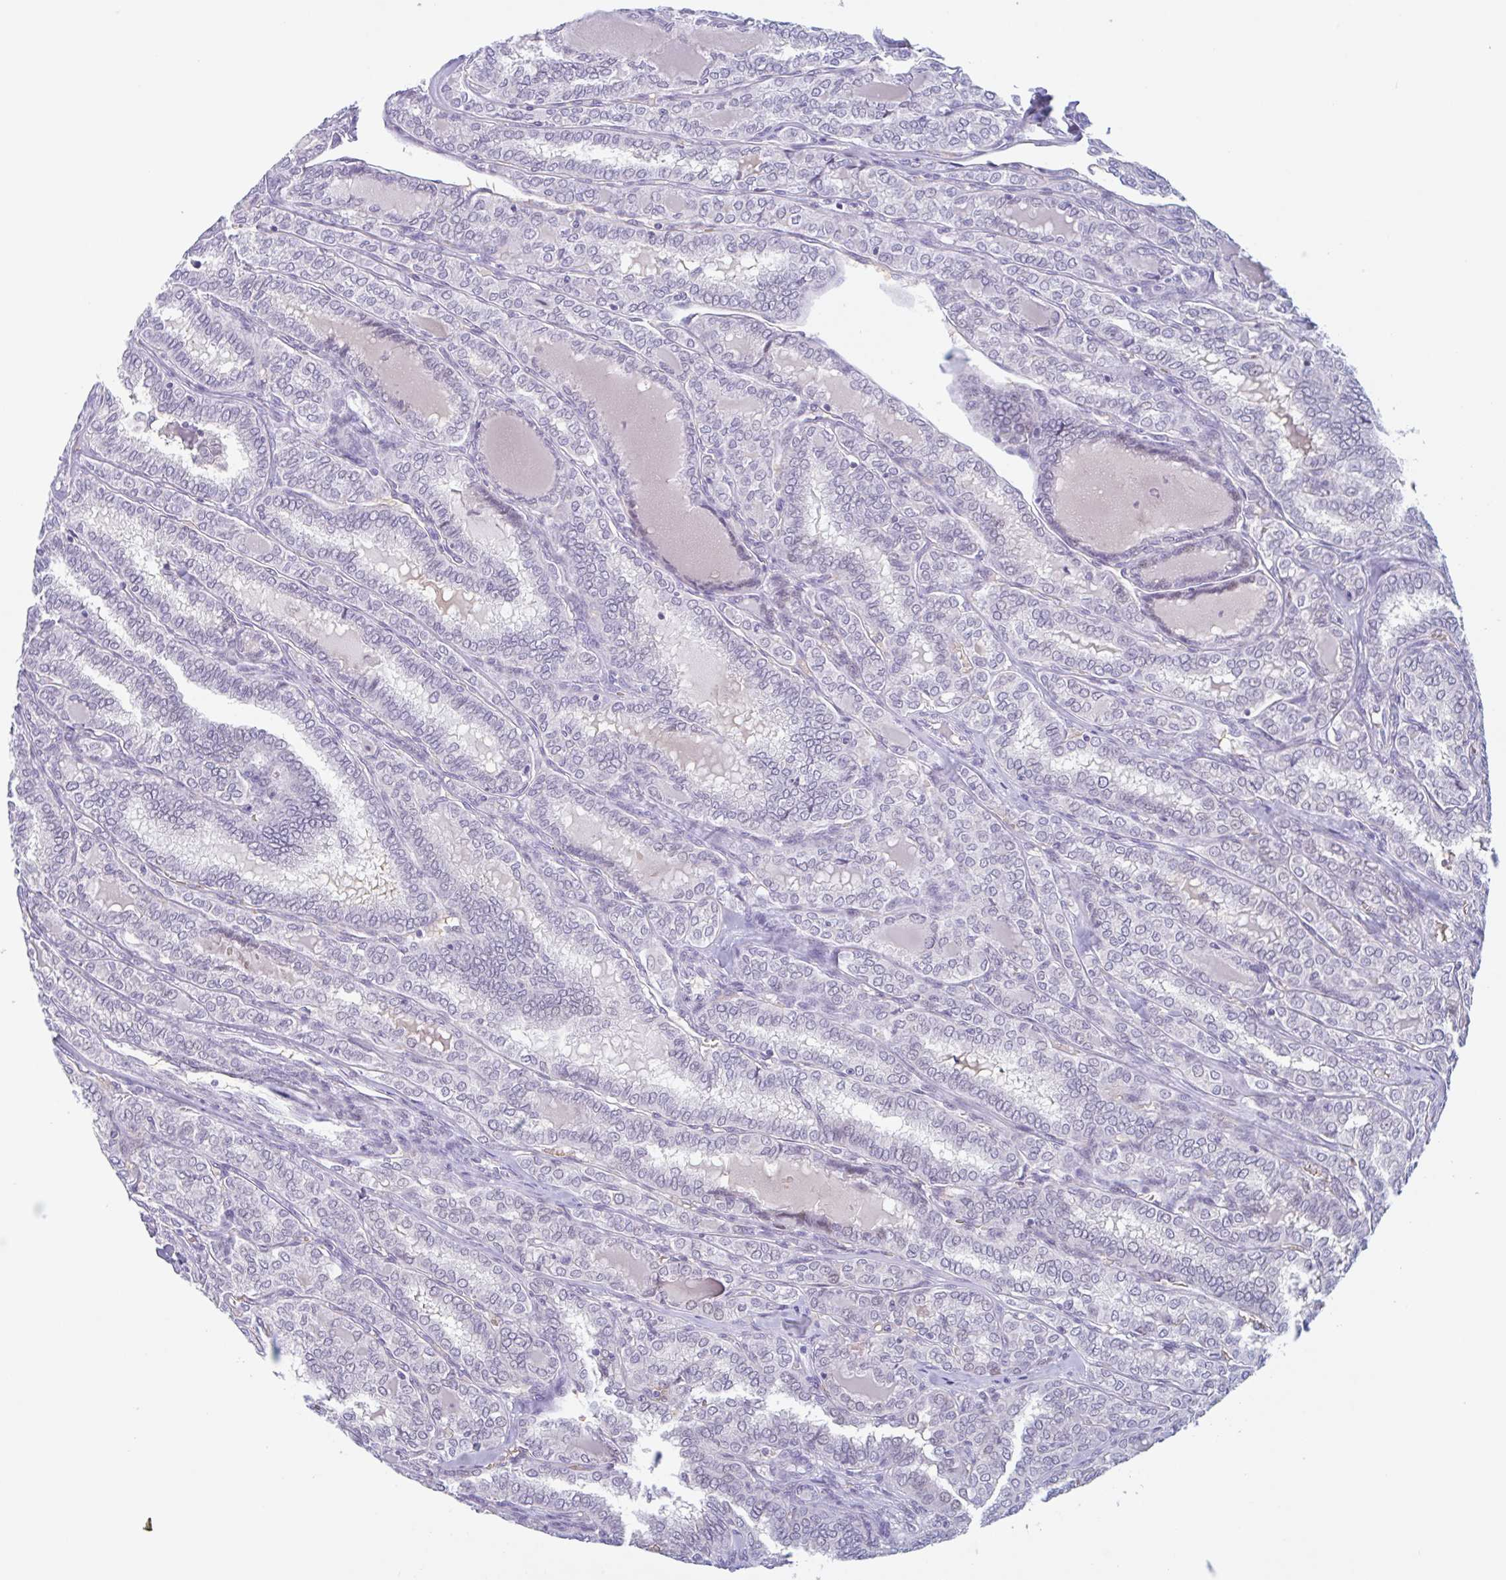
{"staining": {"intensity": "negative", "quantity": "none", "location": "none"}, "tissue": "thyroid cancer", "cell_type": "Tumor cells", "image_type": "cancer", "snomed": [{"axis": "morphology", "description": "Papillary adenocarcinoma, NOS"}, {"axis": "topography", "description": "Thyroid gland"}], "caption": "Immunohistochemistry (IHC) of thyroid cancer exhibits no positivity in tumor cells. Brightfield microscopy of IHC stained with DAB (brown) and hematoxylin (blue), captured at high magnification.", "gene": "RHAG", "patient": {"sex": "female", "age": 30}}